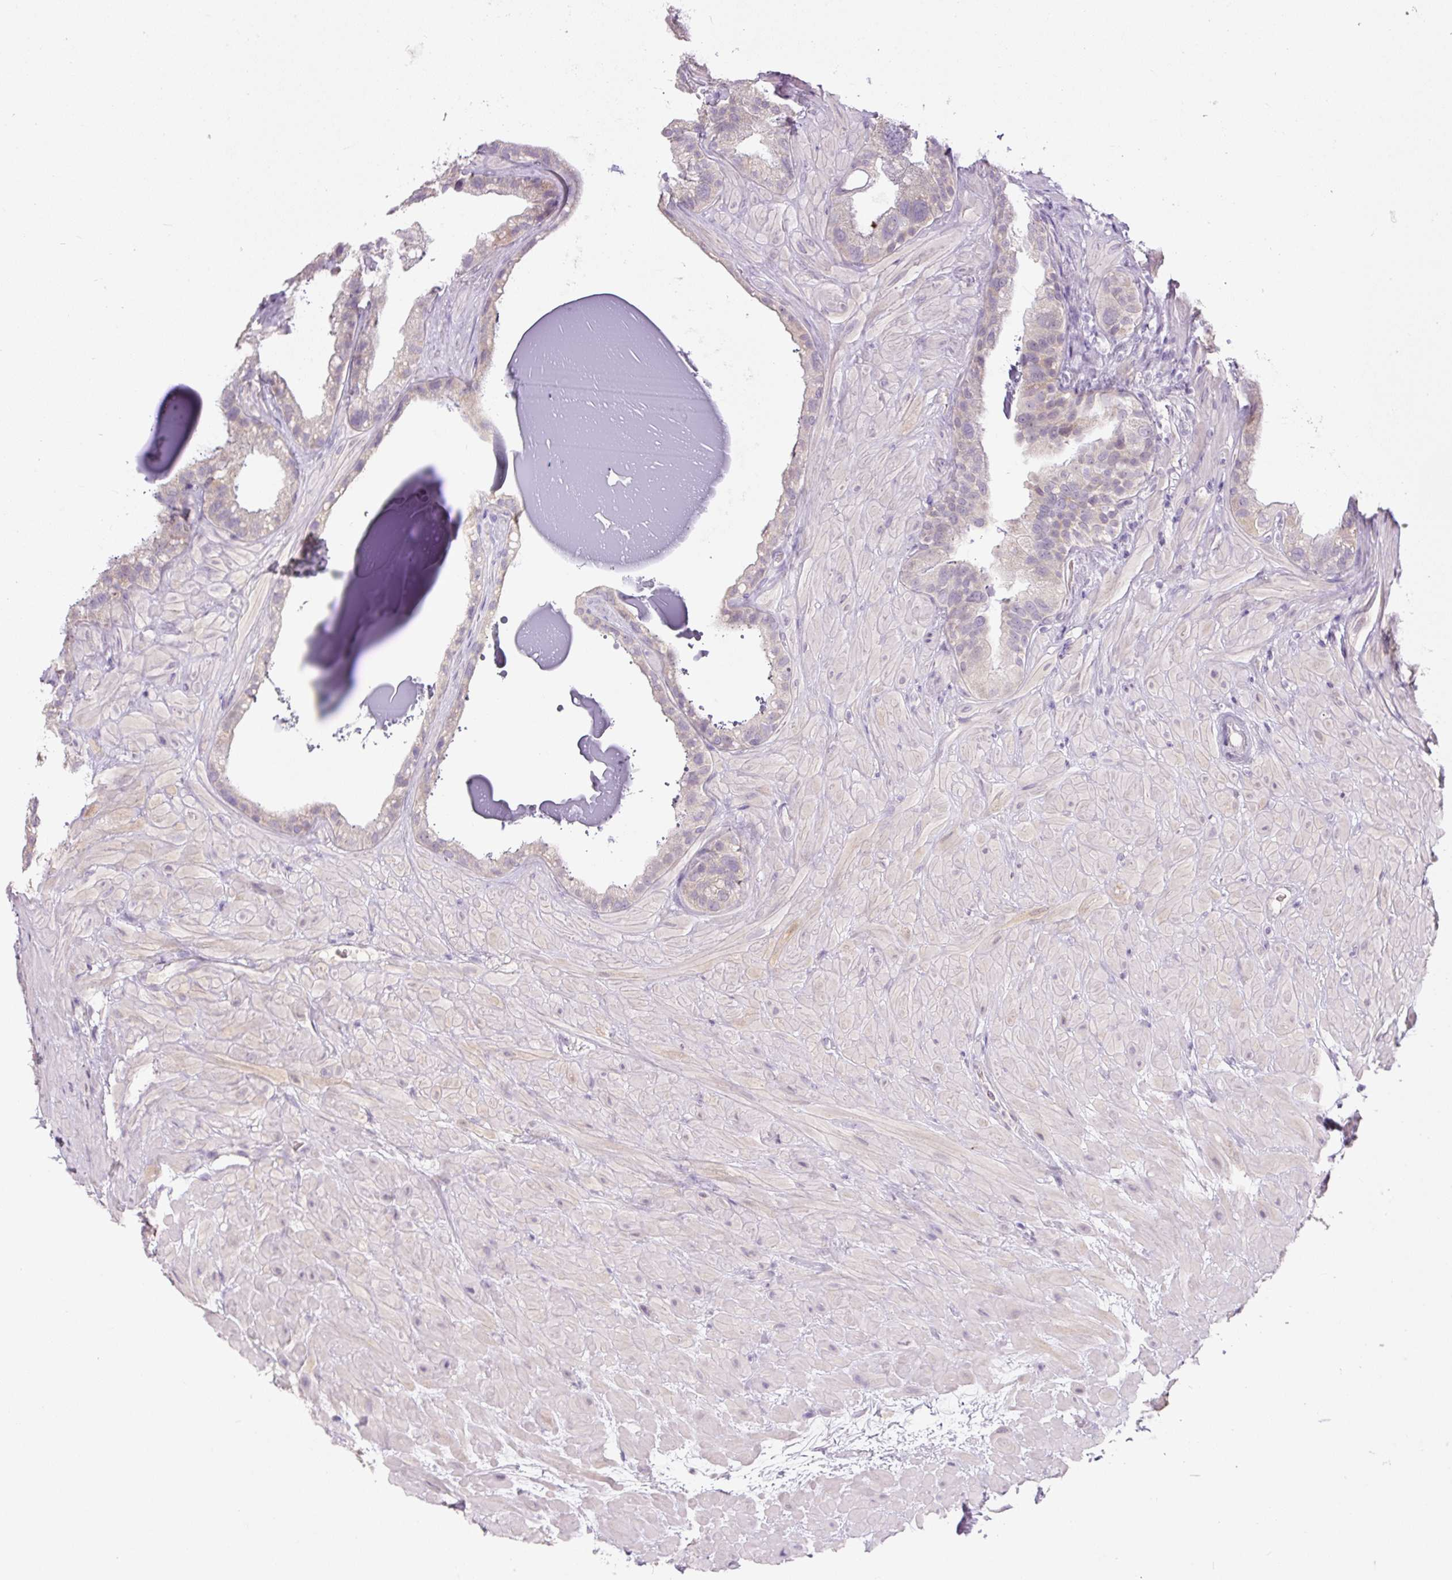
{"staining": {"intensity": "negative", "quantity": "none", "location": "none"}, "tissue": "seminal vesicle", "cell_type": "Glandular cells", "image_type": "normal", "snomed": [{"axis": "morphology", "description": "Normal tissue, NOS"}, {"axis": "topography", "description": "Seminal veicle"}, {"axis": "topography", "description": "Peripheral nerve tissue"}], "caption": "This is an immunohistochemistry photomicrograph of normal seminal vesicle. There is no staining in glandular cells.", "gene": "FABP7", "patient": {"sex": "male", "age": 76}}